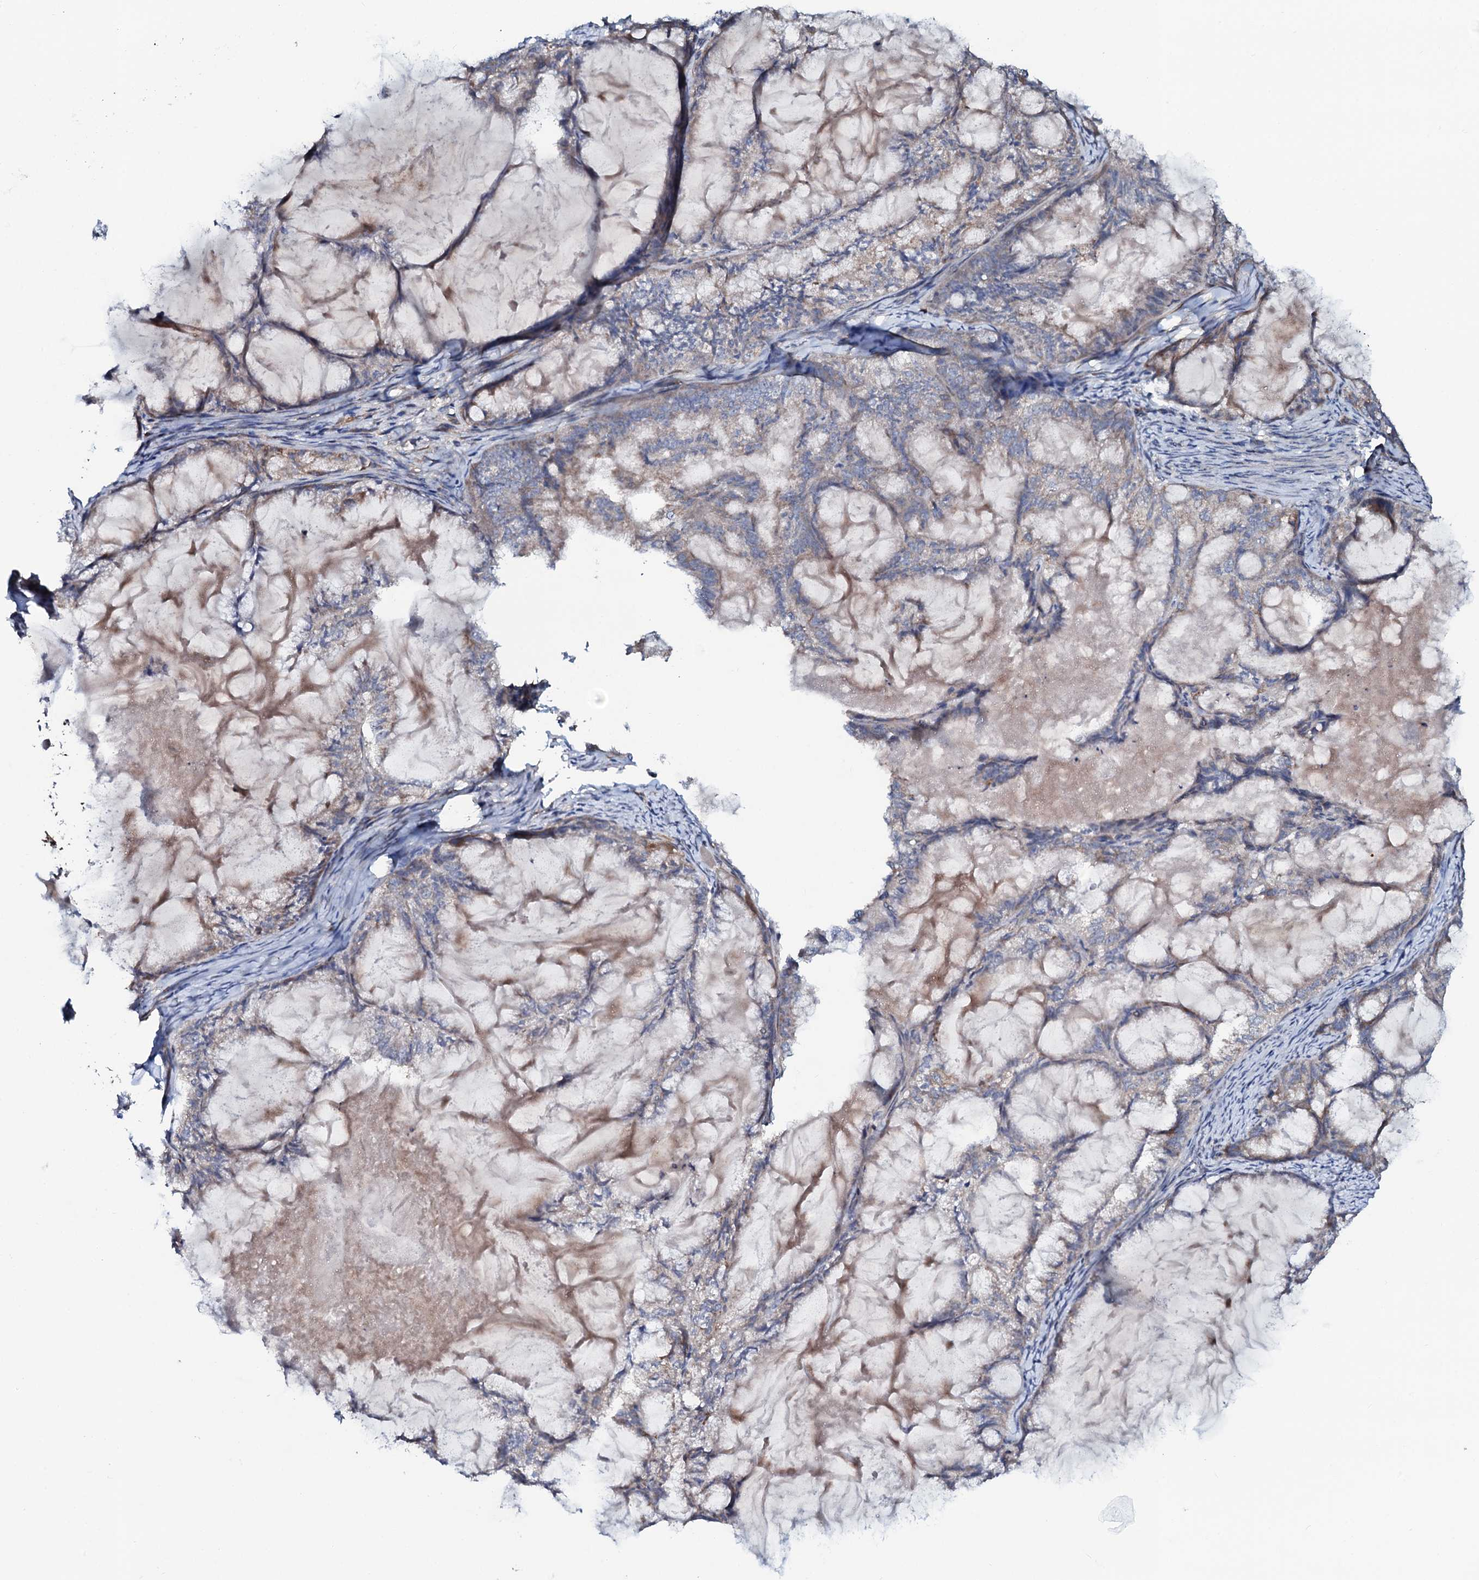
{"staining": {"intensity": "moderate", "quantity": "<25%", "location": "cytoplasmic/membranous"}, "tissue": "endometrial cancer", "cell_type": "Tumor cells", "image_type": "cancer", "snomed": [{"axis": "morphology", "description": "Adenocarcinoma, NOS"}, {"axis": "topography", "description": "Endometrium"}], "caption": "IHC of human endometrial cancer demonstrates low levels of moderate cytoplasmic/membranous staining in about <25% of tumor cells.", "gene": "PPP1R3D", "patient": {"sex": "female", "age": 86}}